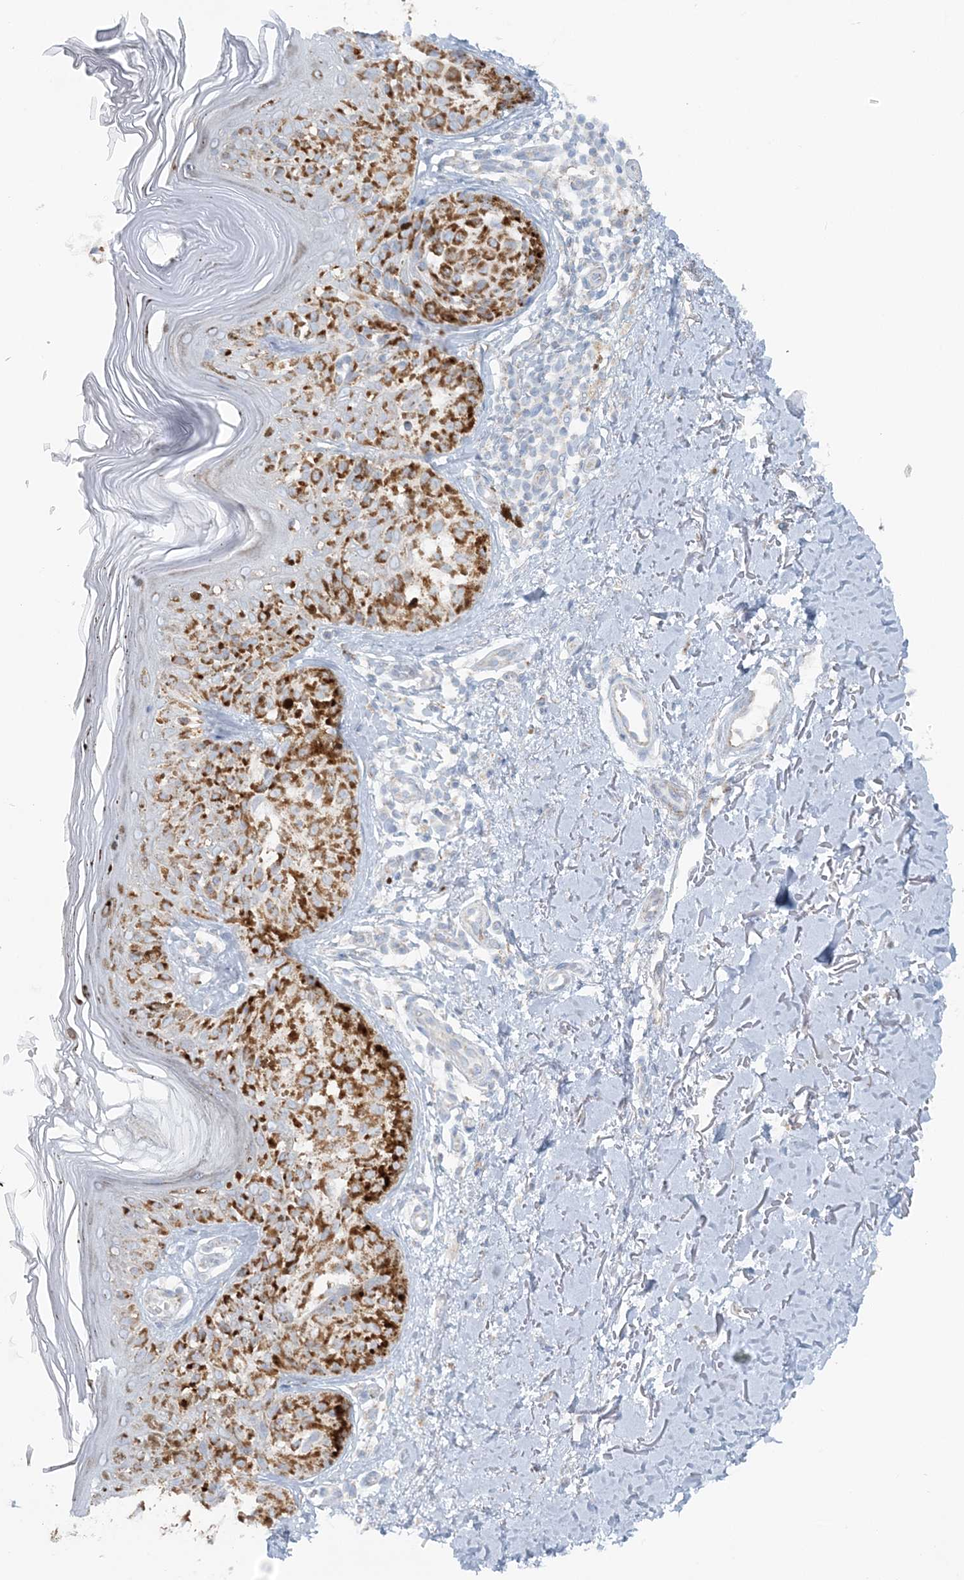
{"staining": {"intensity": "strong", "quantity": ">75%", "location": "cytoplasmic/membranous"}, "tissue": "melanoma", "cell_type": "Tumor cells", "image_type": "cancer", "snomed": [{"axis": "morphology", "description": "Malignant melanoma, NOS"}, {"axis": "topography", "description": "Skin"}], "caption": "A photomicrograph of melanoma stained for a protein displays strong cytoplasmic/membranous brown staining in tumor cells.", "gene": "PCCB", "patient": {"sex": "female", "age": 50}}